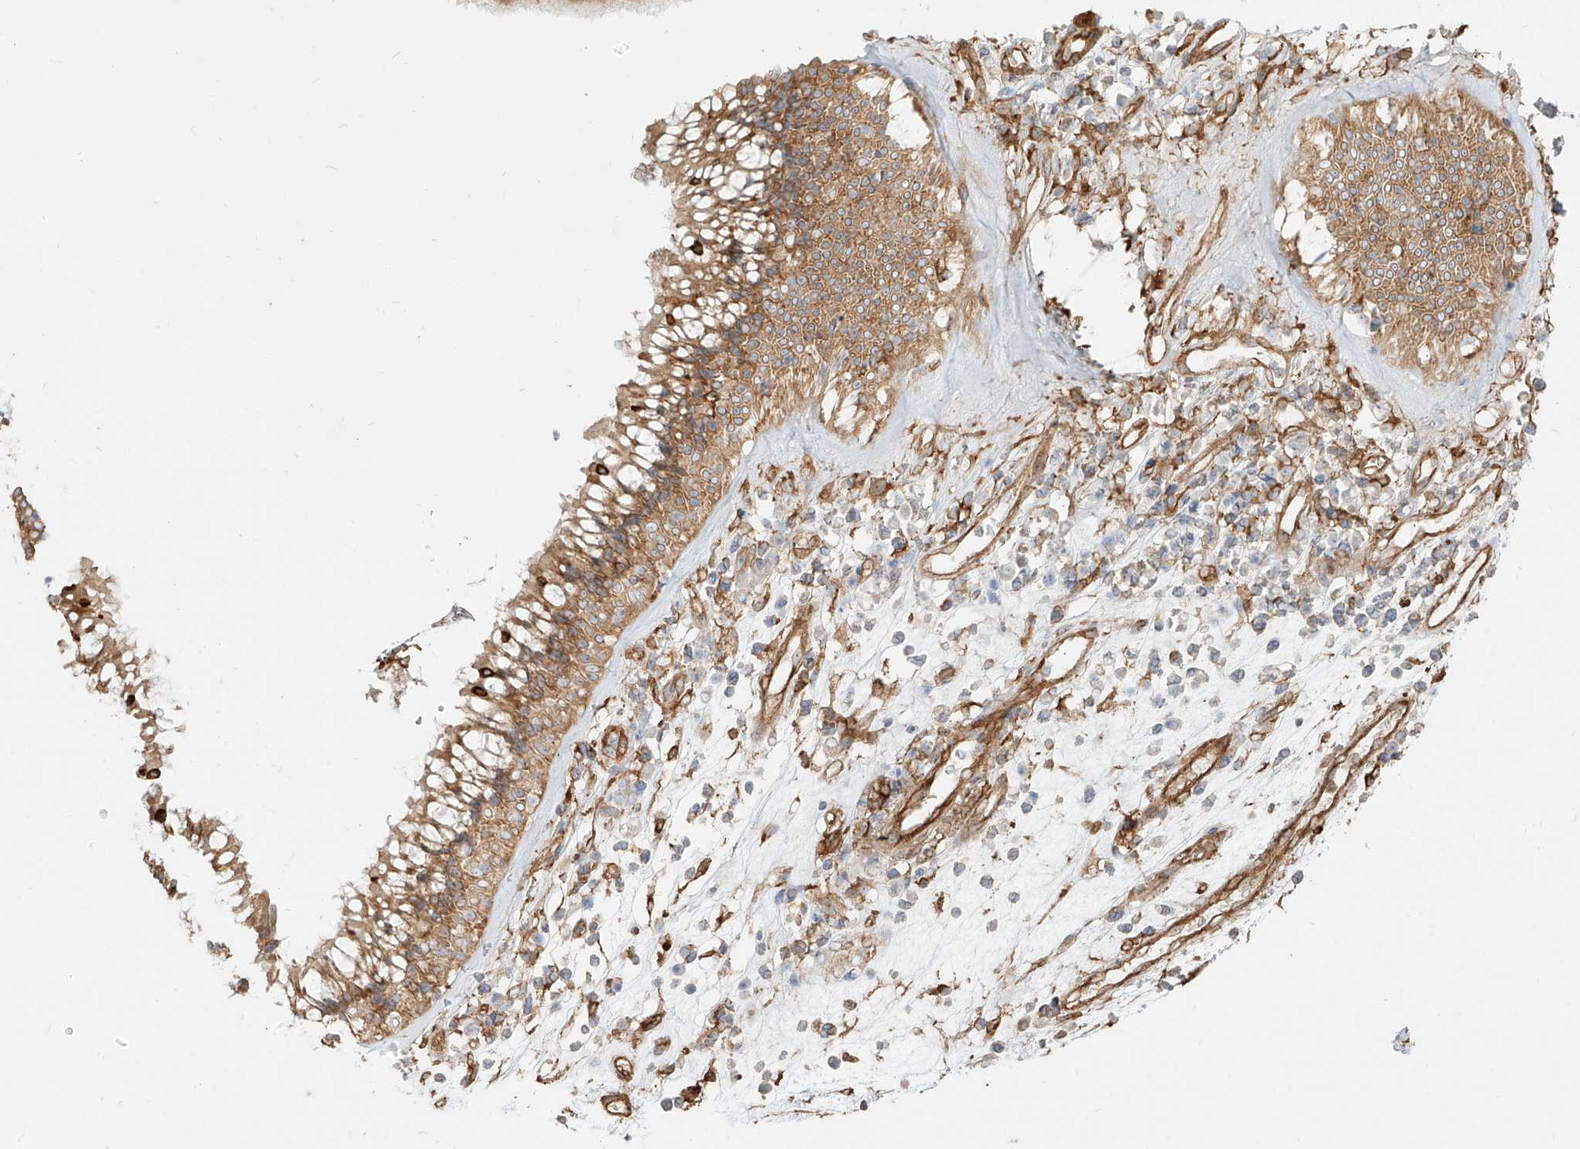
{"staining": {"intensity": "moderate", "quantity": ">75%", "location": "cytoplasmic/membranous"}, "tissue": "nasopharynx", "cell_type": "Respiratory epithelial cells", "image_type": "normal", "snomed": [{"axis": "morphology", "description": "Normal tissue, NOS"}, {"axis": "morphology", "description": "Inflammation, NOS"}, {"axis": "morphology", "description": "Malignant melanoma, Metastatic site"}, {"axis": "topography", "description": "Nasopharynx"}], "caption": "Nasopharynx stained with a brown dye demonstrates moderate cytoplasmic/membranous positive positivity in about >75% of respiratory epithelial cells.", "gene": "SNX9", "patient": {"sex": "male", "age": 70}}